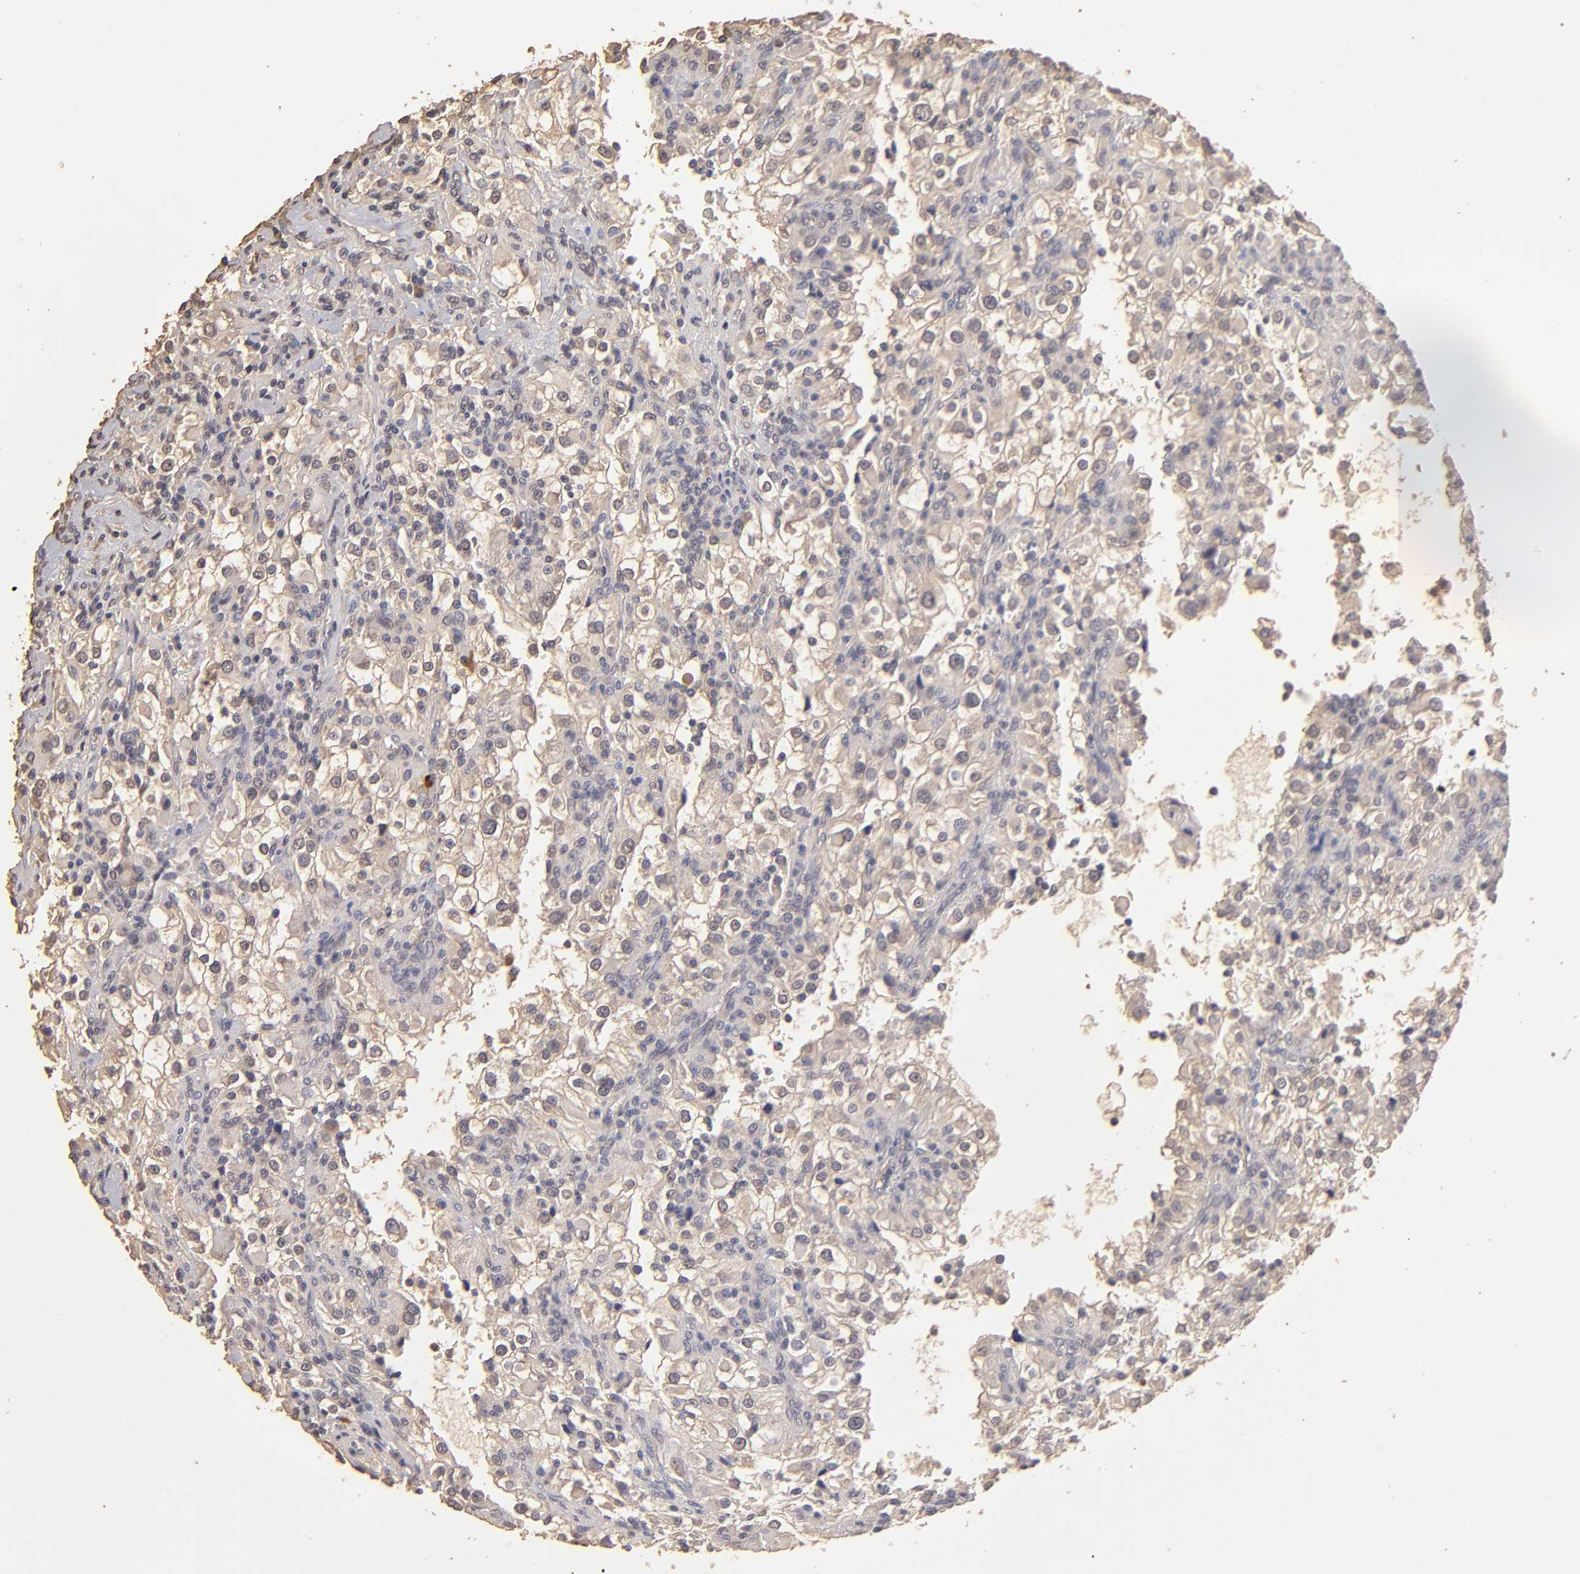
{"staining": {"intensity": "negative", "quantity": "none", "location": "none"}, "tissue": "renal cancer", "cell_type": "Tumor cells", "image_type": "cancer", "snomed": [{"axis": "morphology", "description": "Adenocarcinoma, NOS"}, {"axis": "topography", "description": "Kidney"}], "caption": "Immunohistochemistry histopathology image of renal adenocarcinoma stained for a protein (brown), which reveals no positivity in tumor cells.", "gene": "OPHN1", "patient": {"sex": "female", "age": 52}}